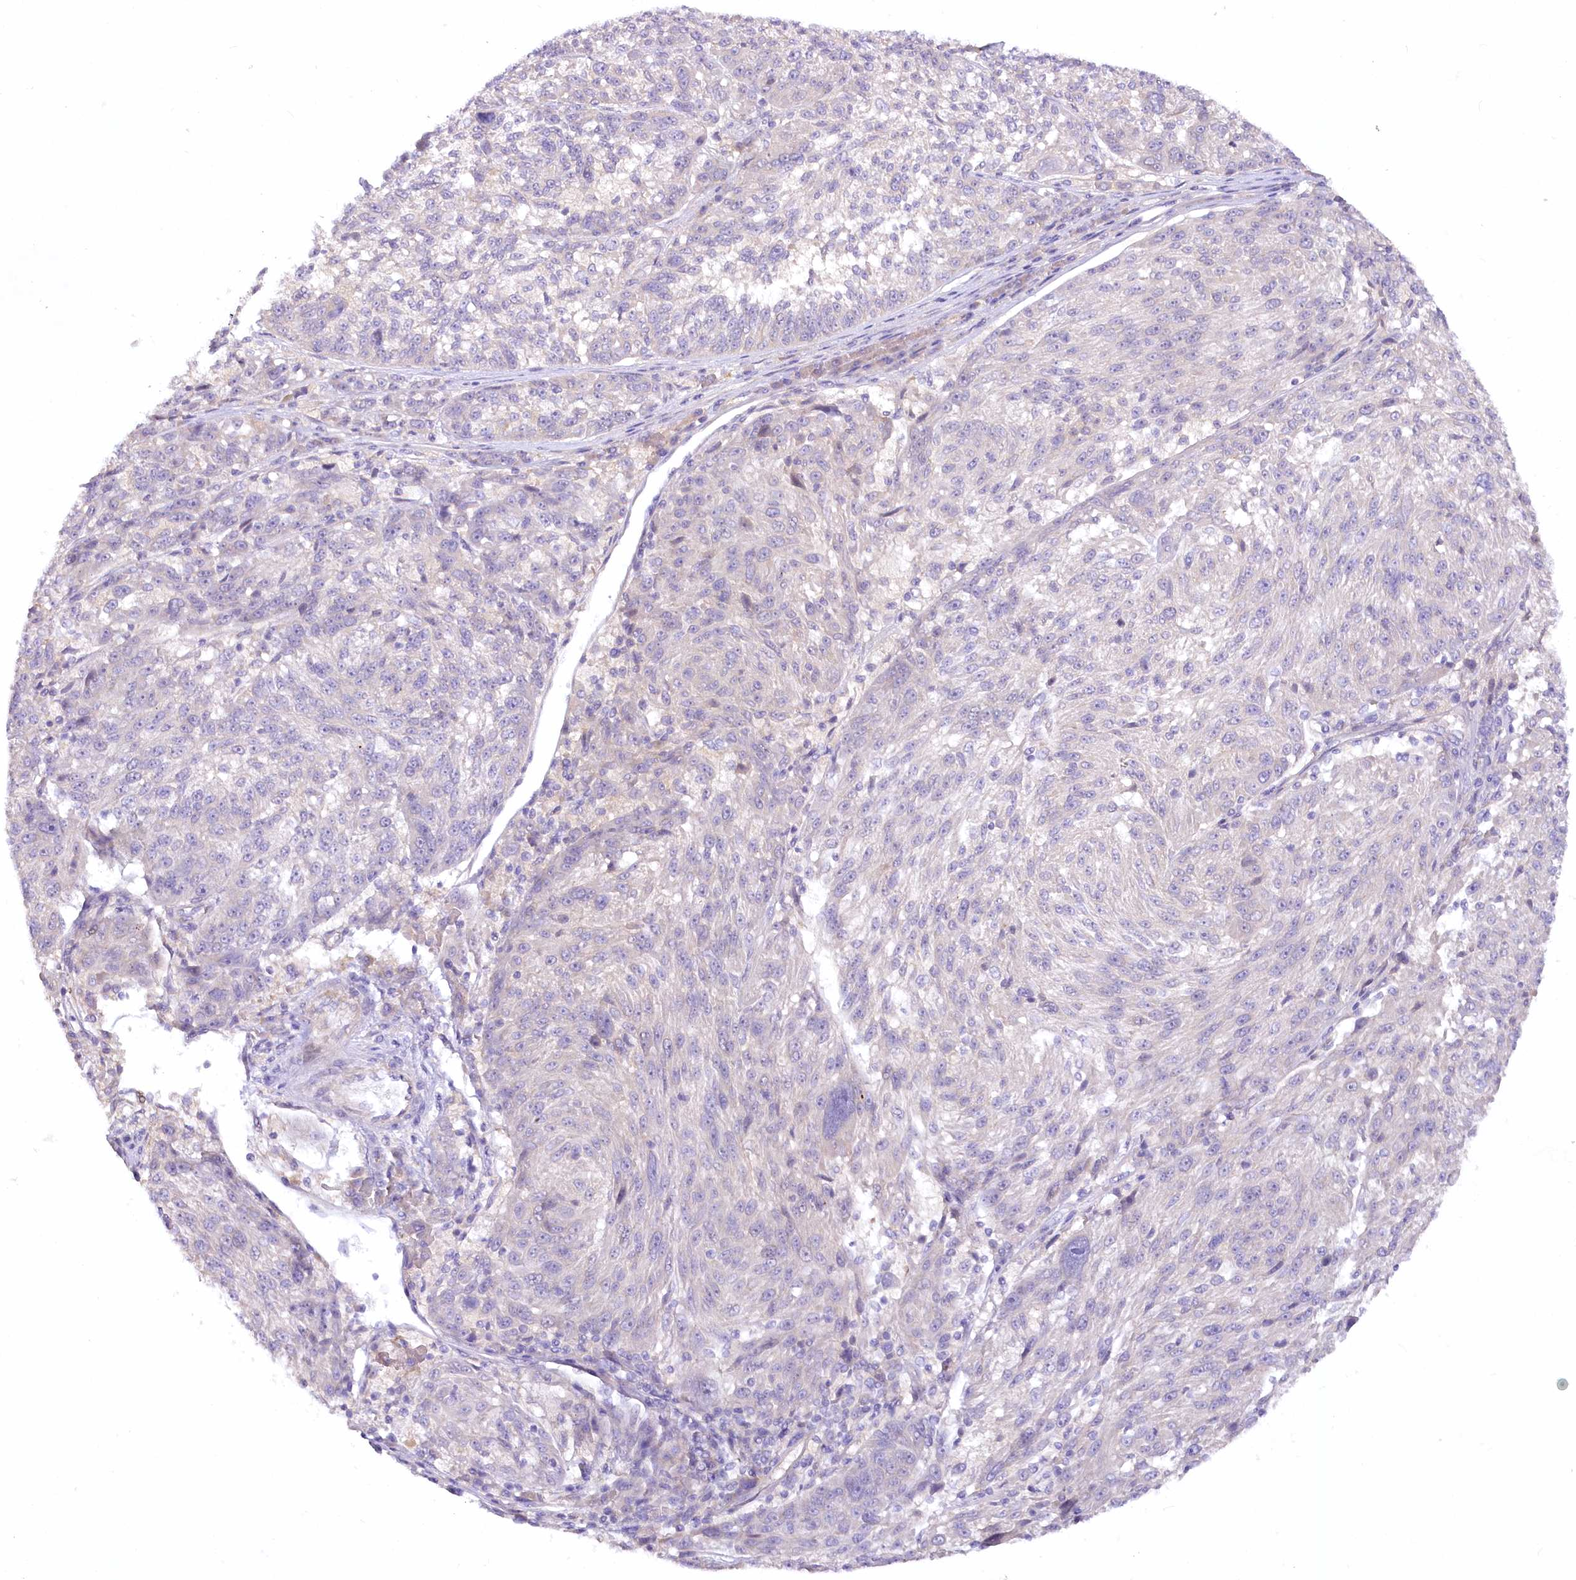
{"staining": {"intensity": "negative", "quantity": "none", "location": "none"}, "tissue": "melanoma", "cell_type": "Tumor cells", "image_type": "cancer", "snomed": [{"axis": "morphology", "description": "Malignant melanoma, NOS"}, {"axis": "topography", "description": "Skin"}], "caption": "Immunohistochemistry (IHC) of malignant melanoma displays no staining in tumor cells.", "gene": "EFHC2", "patient": {"sex": "male", "age": 53}}